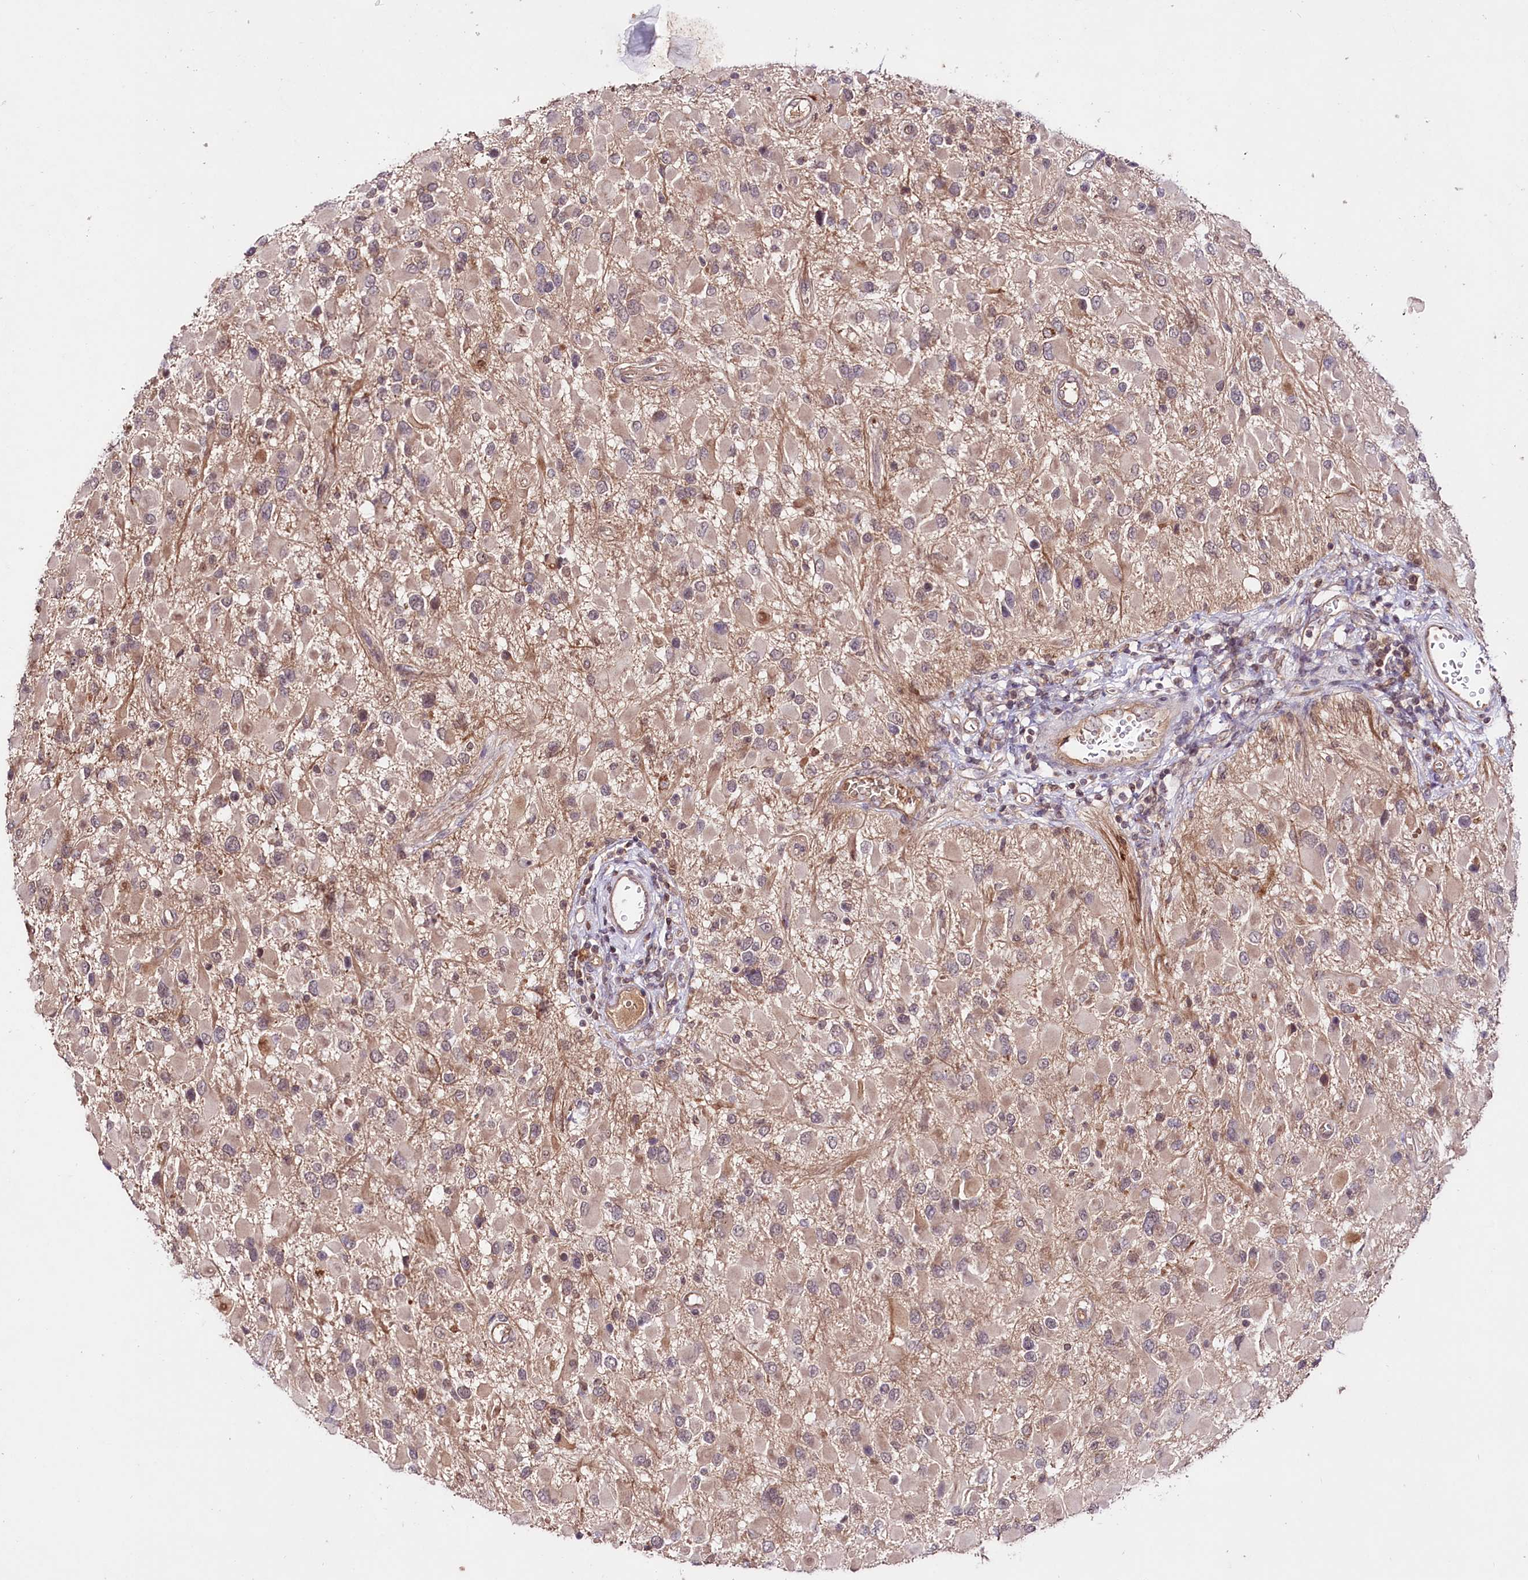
{"staining": {"intensity": "weak", "quantity": "<25%", "location": "cytoplasmic/membranous"}, "tissue": "glioma", "cell_type": "Tumor cells", "image_type": "cancer", "snomed": [{"axis": "morphology", "description": "Glioma, malignant, High grade"}, {"axis": "topography", "description": "Brain"}], "caption": "DAB (3,3'-diaminobenzidine) immunohistochemical staining of human malignant glioma (high-grade) exhibits no significant staining in tumor cells. (DAB (3,3'-diaminobenzidine) immunohistochemistry with hematoxylin counter stain).", "gene": "TAFAZZIN", "patient": {"sex": "male", "age": 53}}